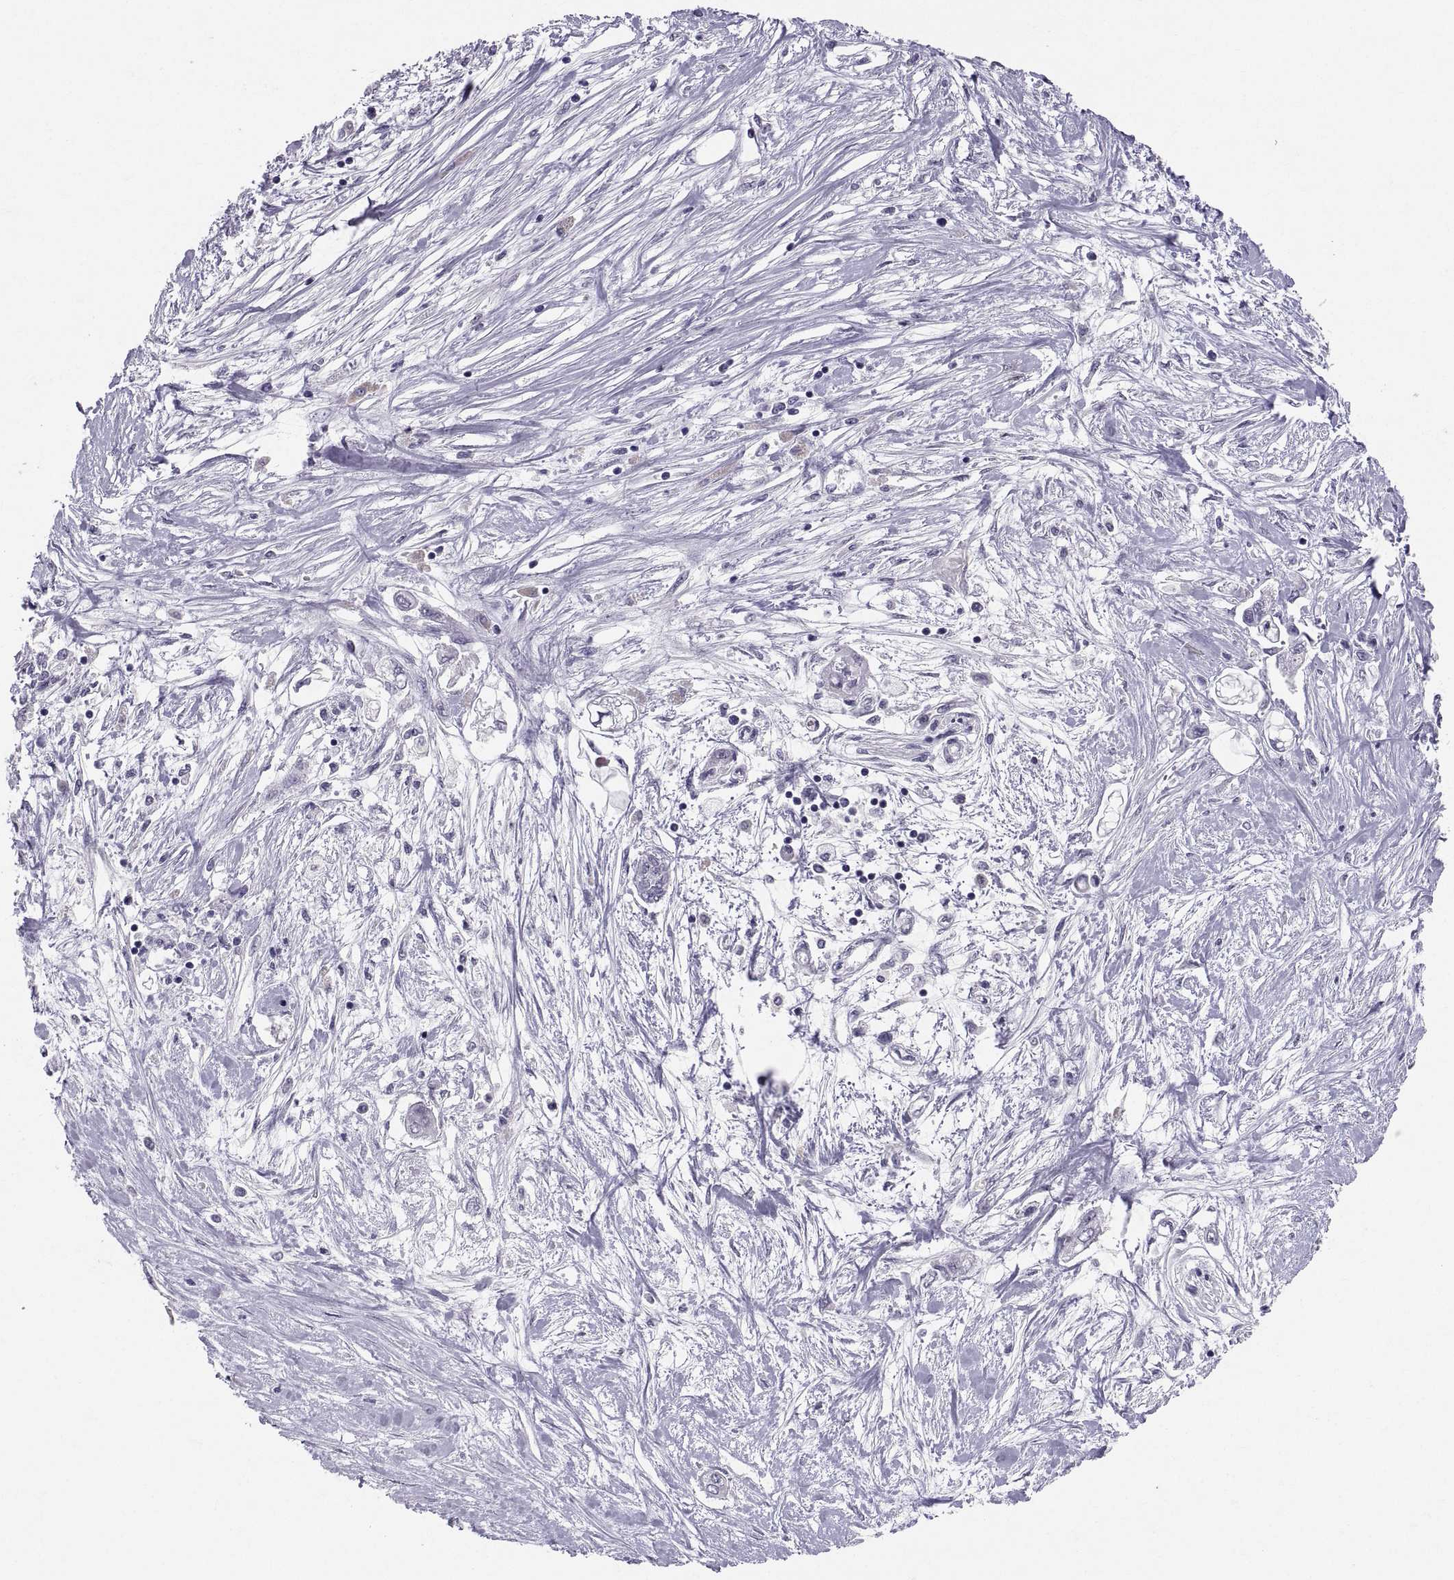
{"staining": {"intensity": "negative", "quantity": "none", "location": "none"}, "tissue": "pancreatic cancer", "cell_type": "Tumor cells", "image_type": "cancer", "snomed": [{"axis": "morphology", "description": "Adenocarcinoma, NOS"}, {"axis": "topography", "description": "Pancreas"}], "caption": "Immunohistochemistry of human adenocarcinoma (pancreatic) demonstrates no positivity in tumor cells.", "gene": "PTN", "patient": {"sex": "female", "age": 77}}